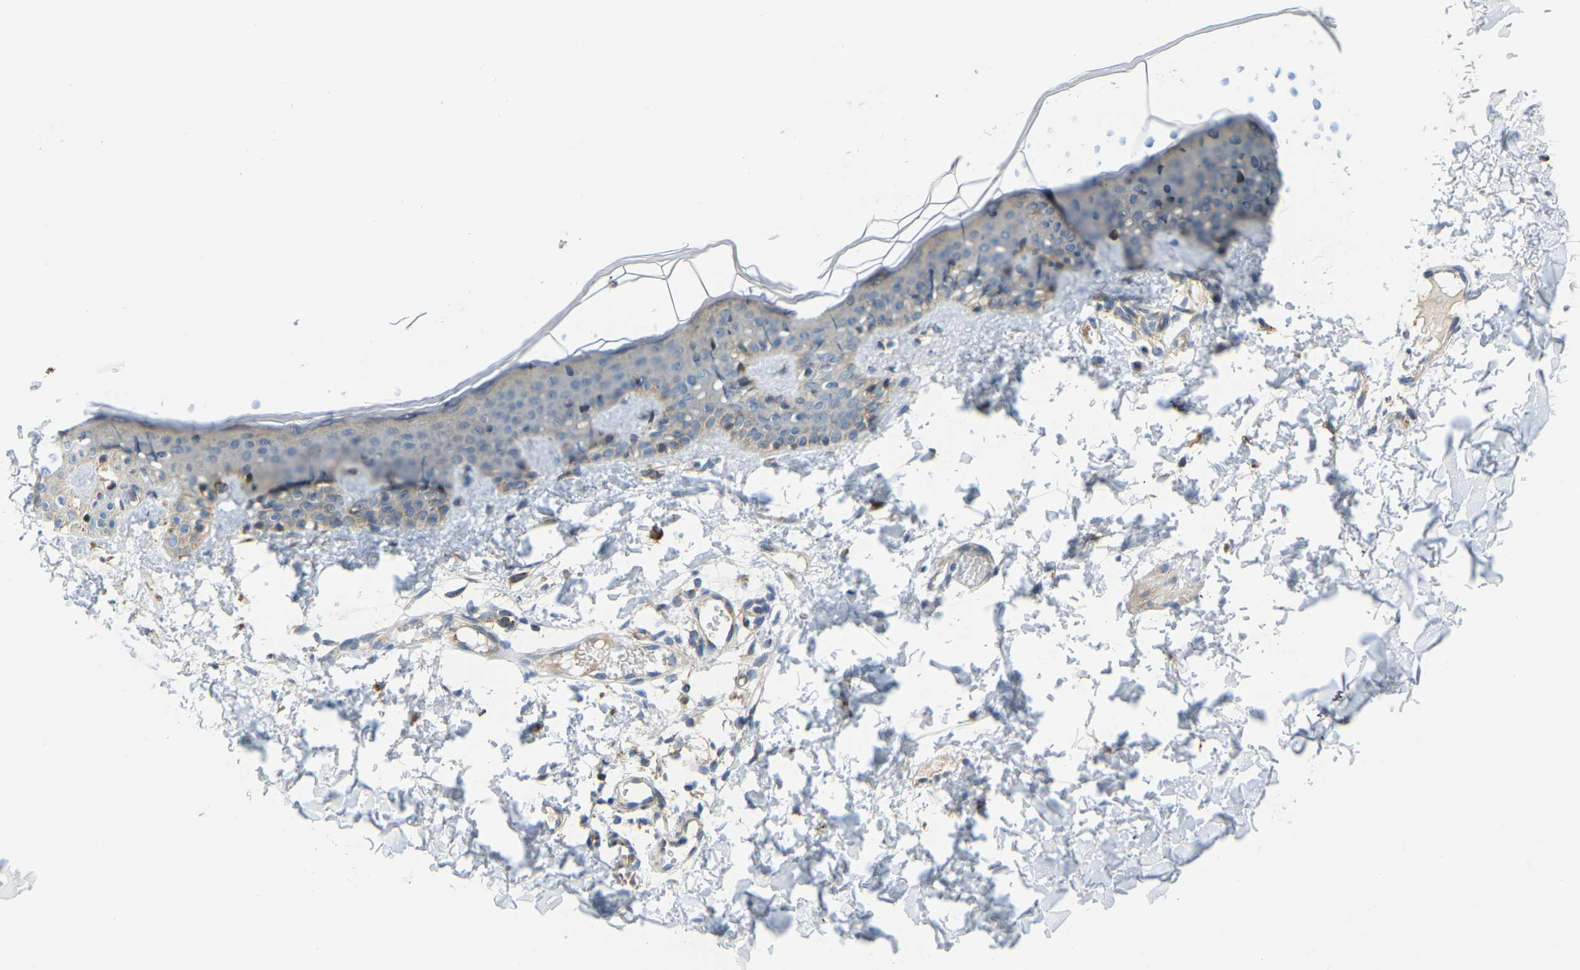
{"staining": {"intensity": "moderate", "quantity": ">75%", "location": "cytoplasmic/membranous"}, "tissue": "skin", "cell_type": "Fibroblasts", "image_type": "normal", "snomed": [{"axis": "morphology", "description": "Normal tissue, NOS"}, {"axis": "topography", "description": "Skin"}], "caption": "IHC (DAB) staining of unremarkable skin shows moderate cytoplasmic/membranous protein staining in about >75% of fibroblasts.", "gene": "NME8", "patient": {"sex": "male", "age": 30}}